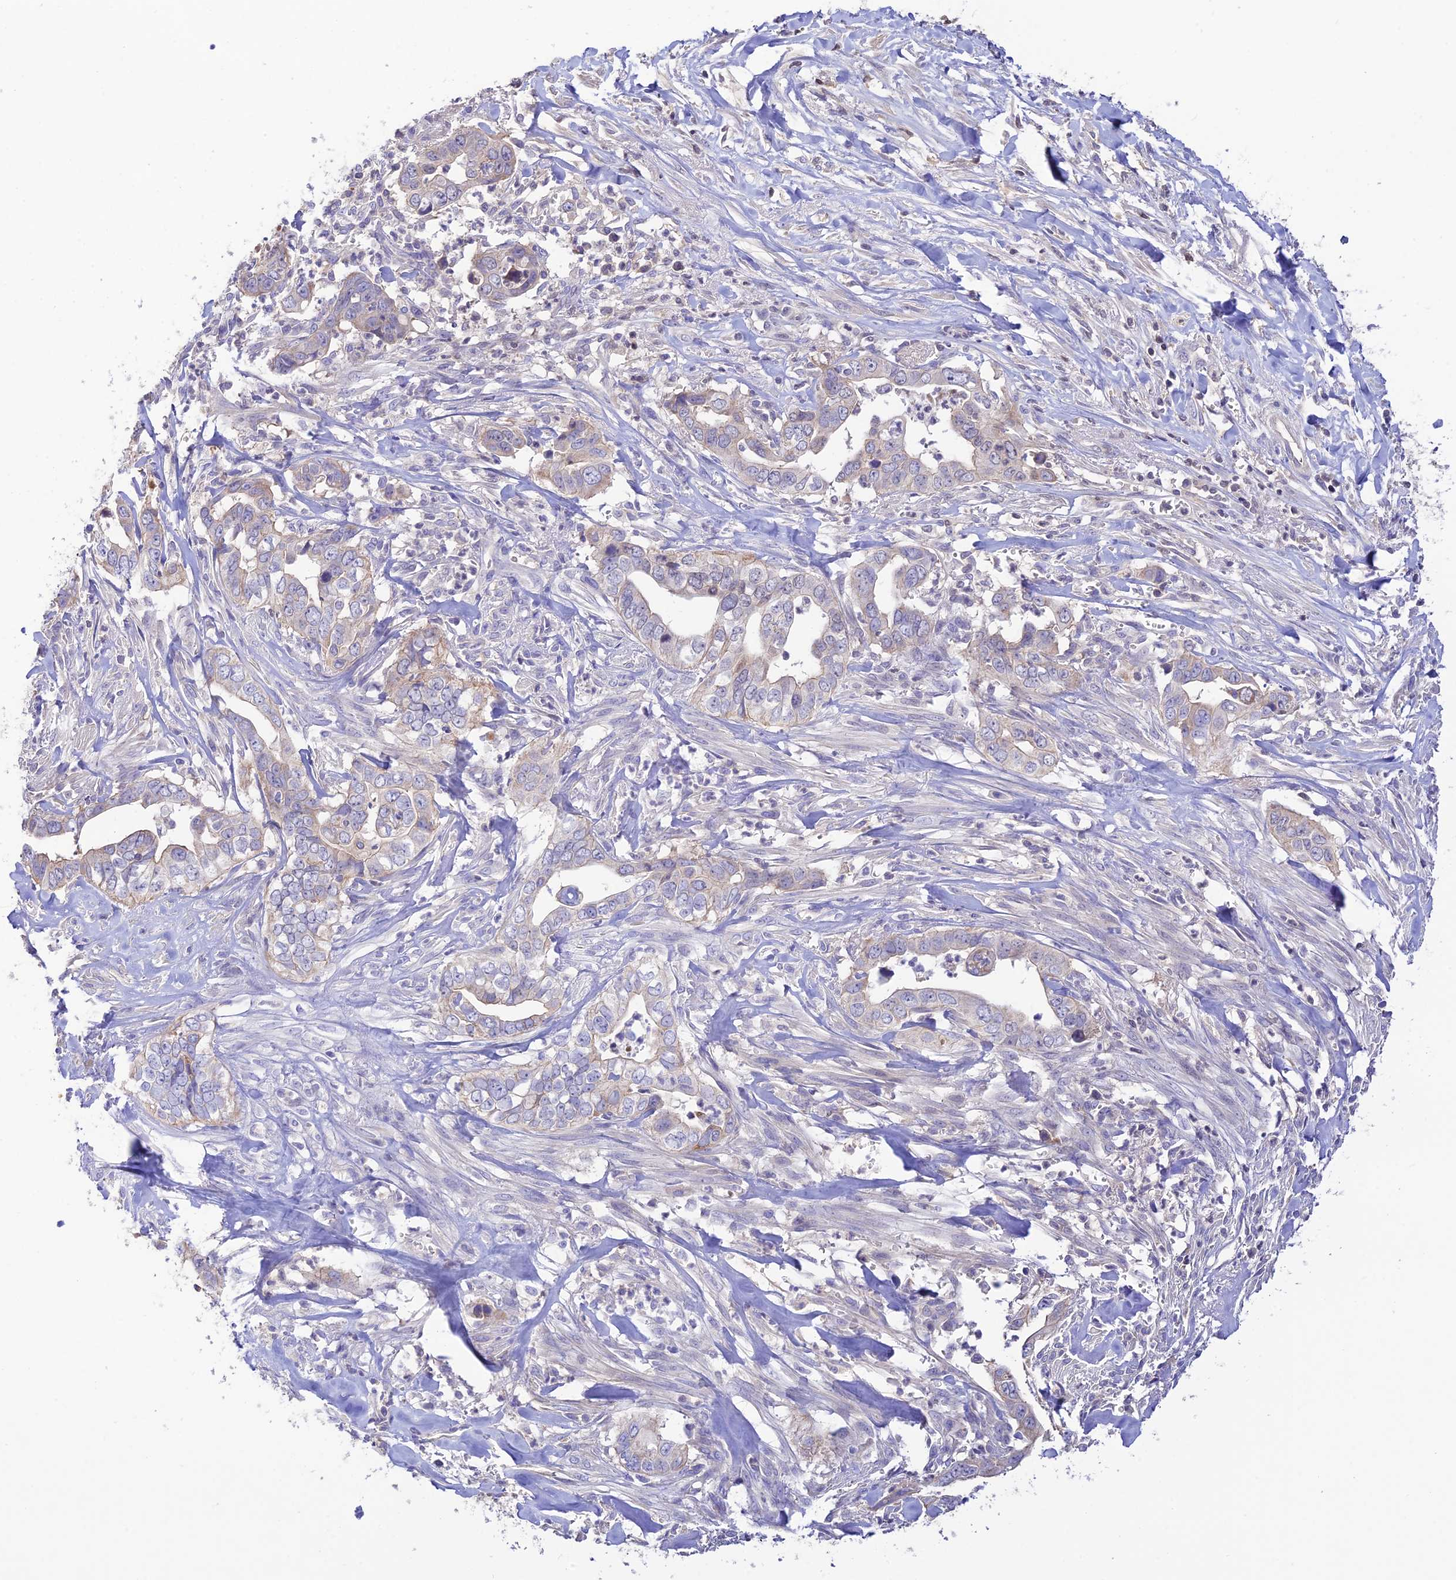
{"staining": {"intensity": "weak", "quantity": "<25%", "location": "cytoplasmic/membranous"}, "tissue": "liver cancer", "cell_type": "Tumor cells", "image_type": "cancer", "snomed": [{"axis": "morphology", "description": "Cholangiocarcinoma"}, {"axis": "topography", "description": "Liver"}], "caption": "Immunohistochemistry (IHC) of human liver cholangiocarcinoma shows no staining in tumor cells.", "gene": "NLRP9", "patient": {"sex": "female", "age": 79}}